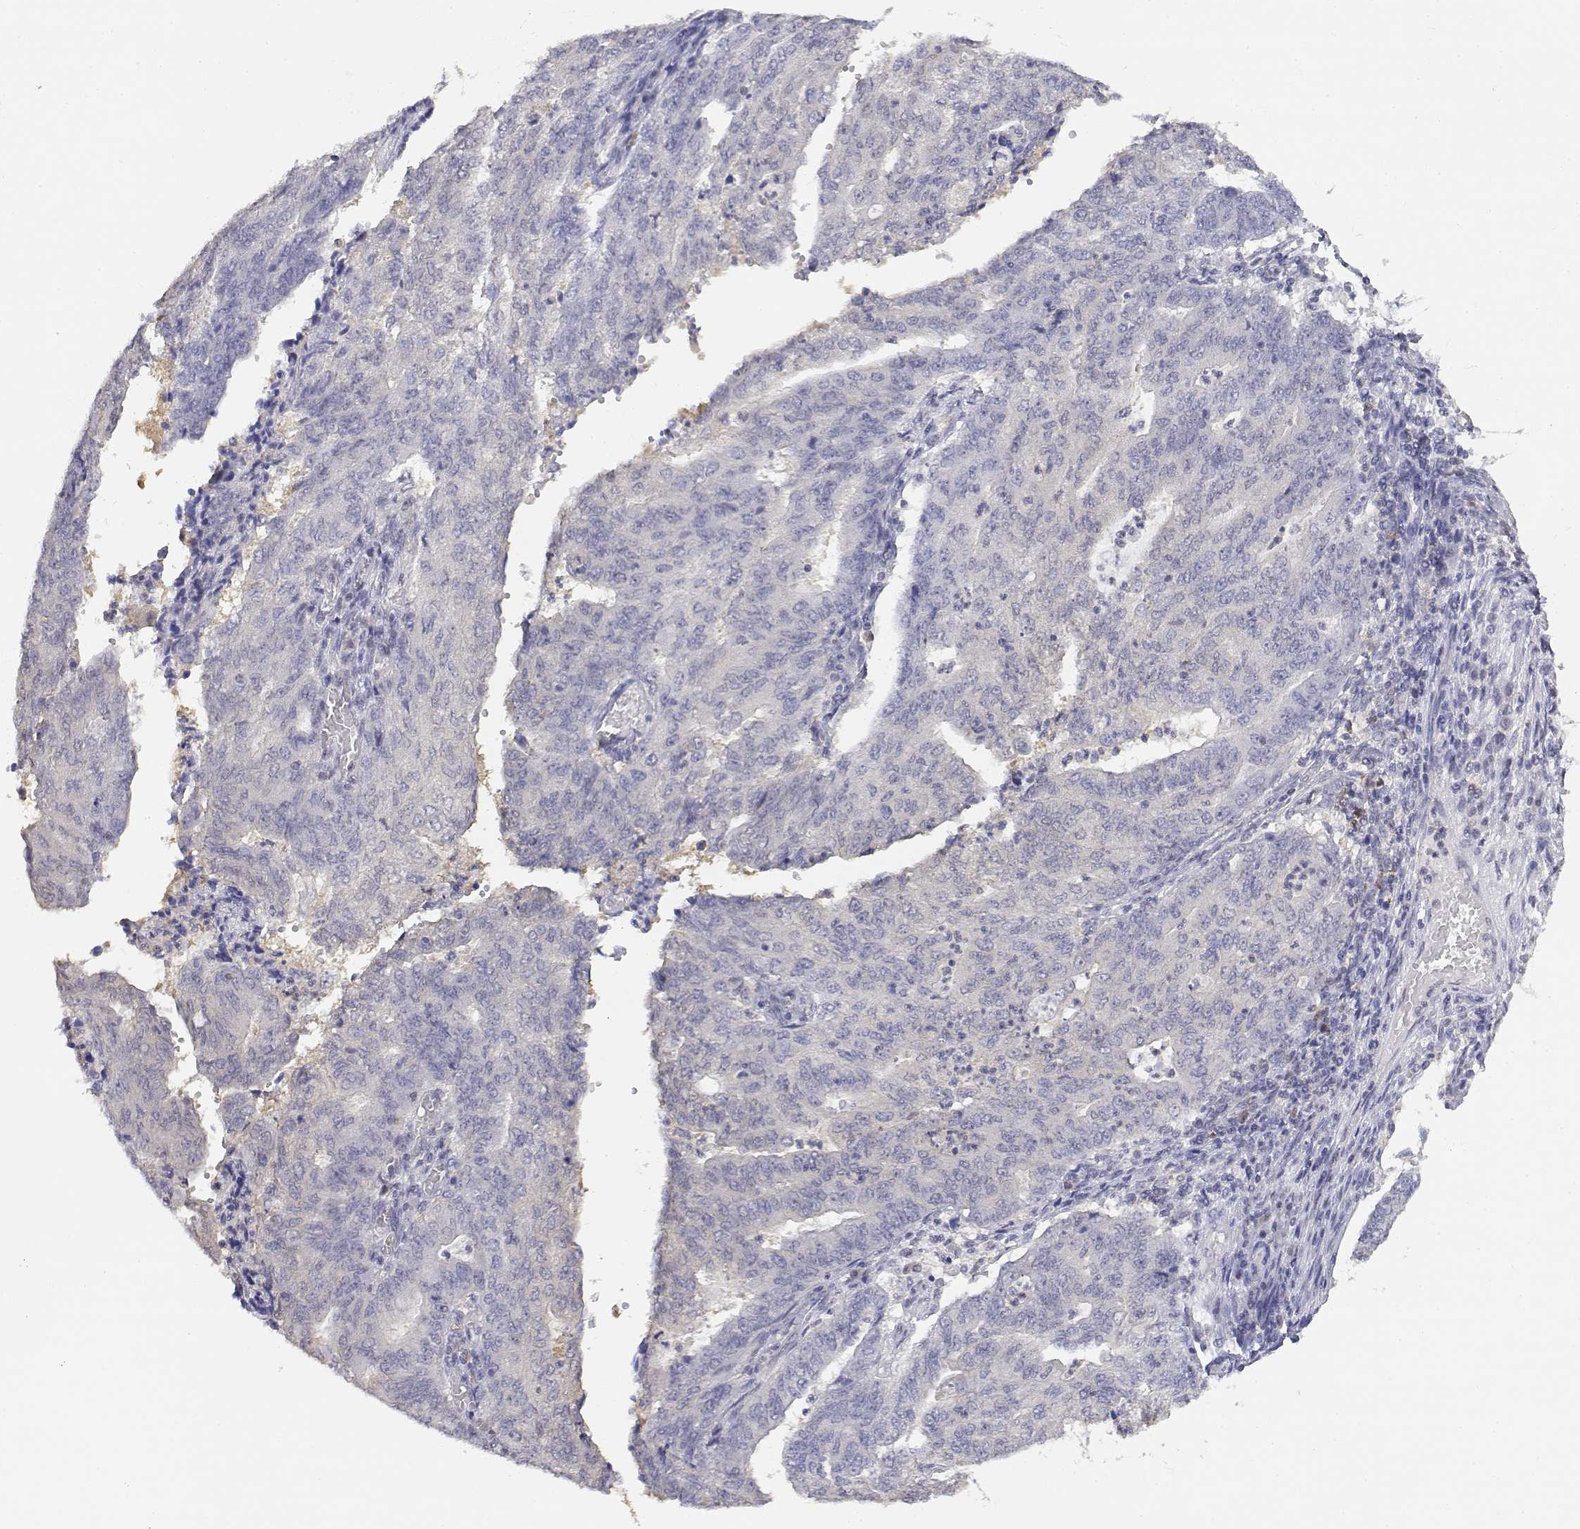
{"staining": {"intensity": "negative", "quantity": "none", "location": "none"}, "tissue": "endometrial cancer", "cell_type": "Tumor cells", "image_type": "cancer", "snomed": [{"axis": "morphology", "description": "Adenocarcinoma, NOS"}, {"axis": "topography", "description": "Endometrium"}], "caption": "The histopathology image displays no staining of tumor cells in endometrial cancer.", "gene": "ADA", "patient": {"sex": "female", "age": 82}}